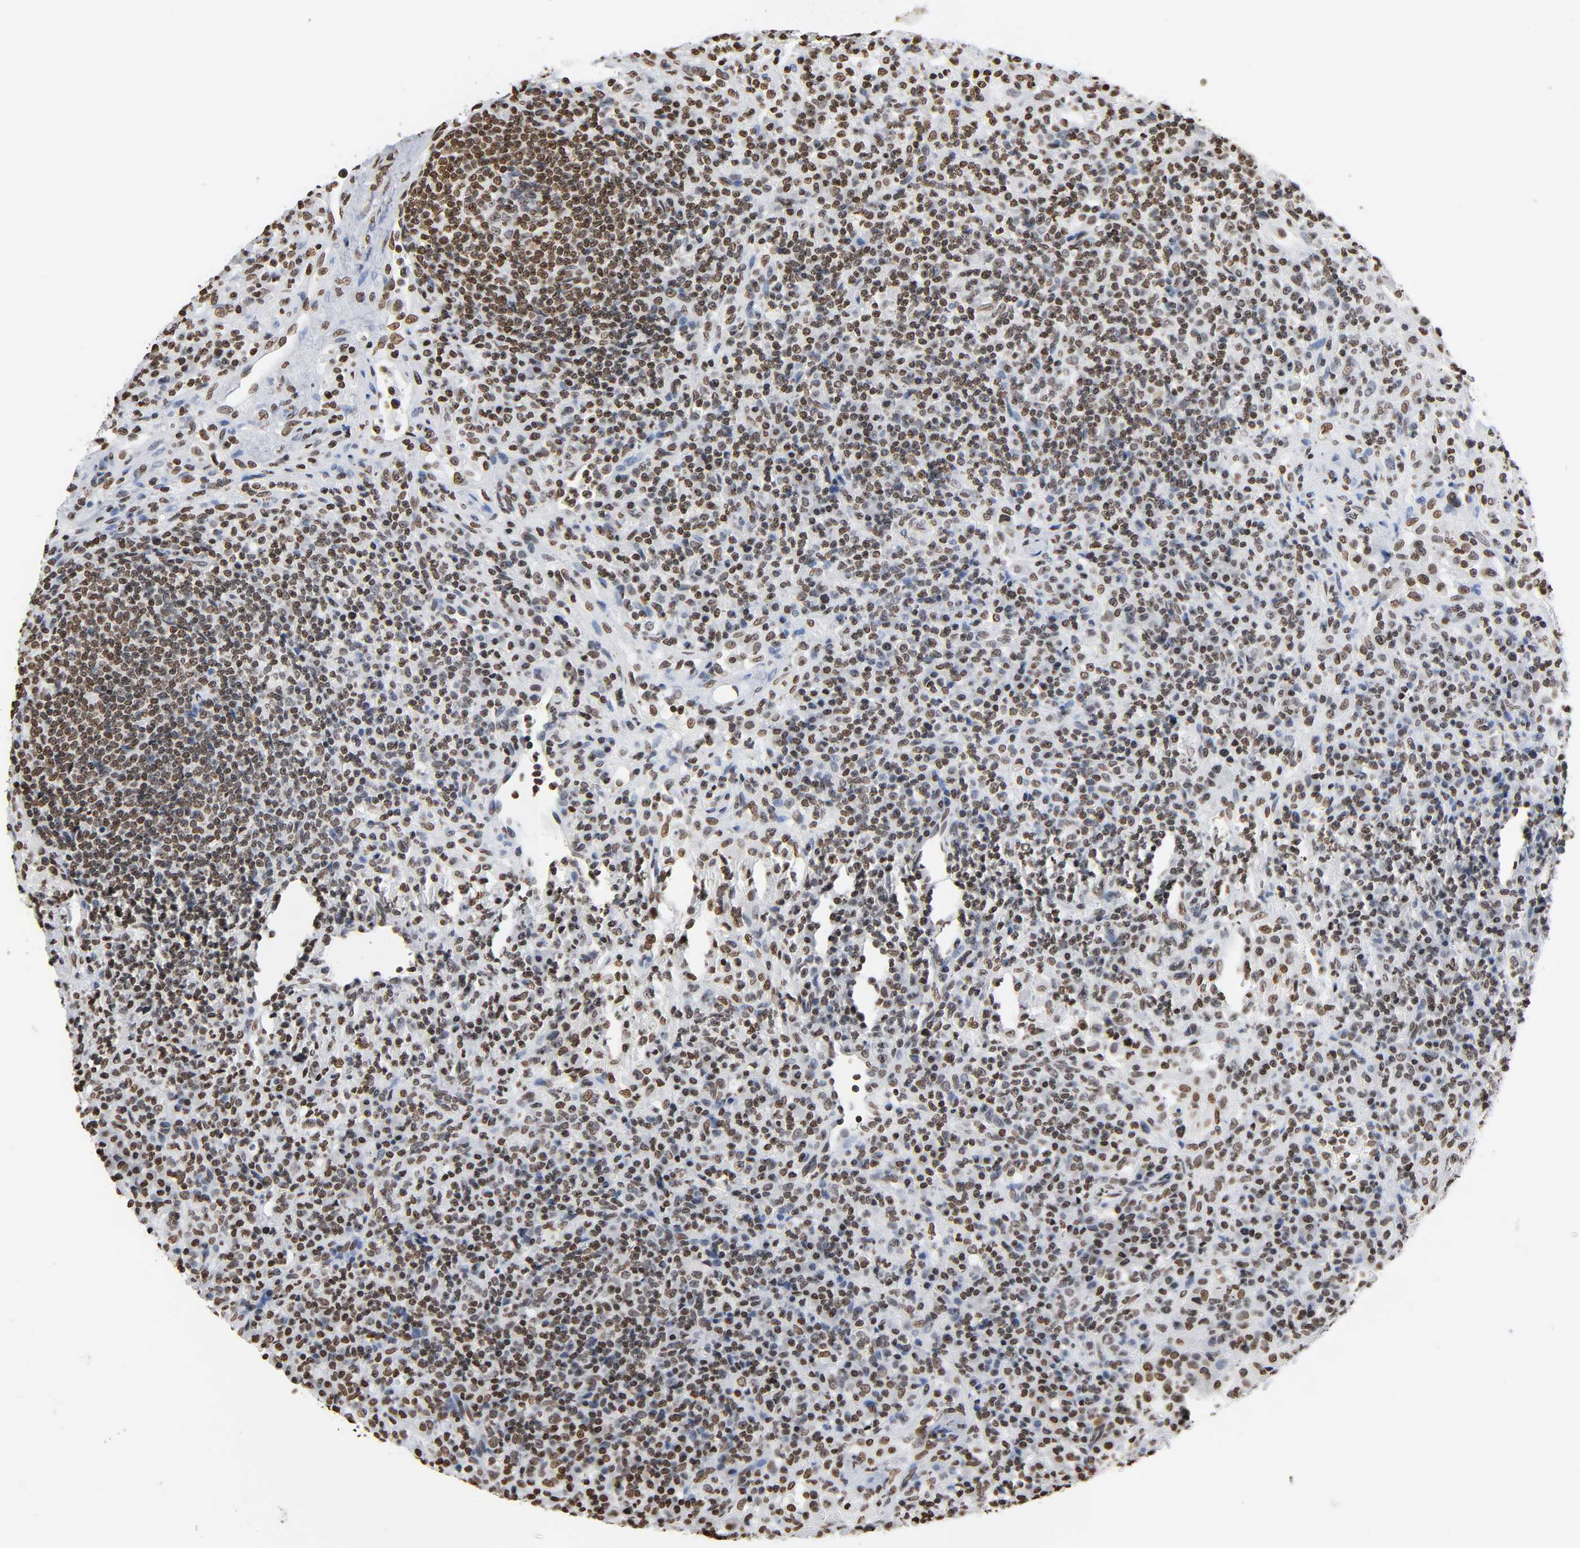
{"staining": {"intensity": "moderate", "quantity": ">75%", "location": "nuclear"}, "tissue": "lymphoma", "cell_type": "Tumor cells", "image_type": "cancer", "snomed": [{"axis": "morphology", "description": "Hodgkin's disease, NOS"}, {"axis": "topography", "description": "Lymph node"}], "caption": "Human Hodgkin's disease stained with a protein marker displays moderate staining in tumor cells.", "gene": "HOXA6", "patient": {"sex": "male", "age": 65}}